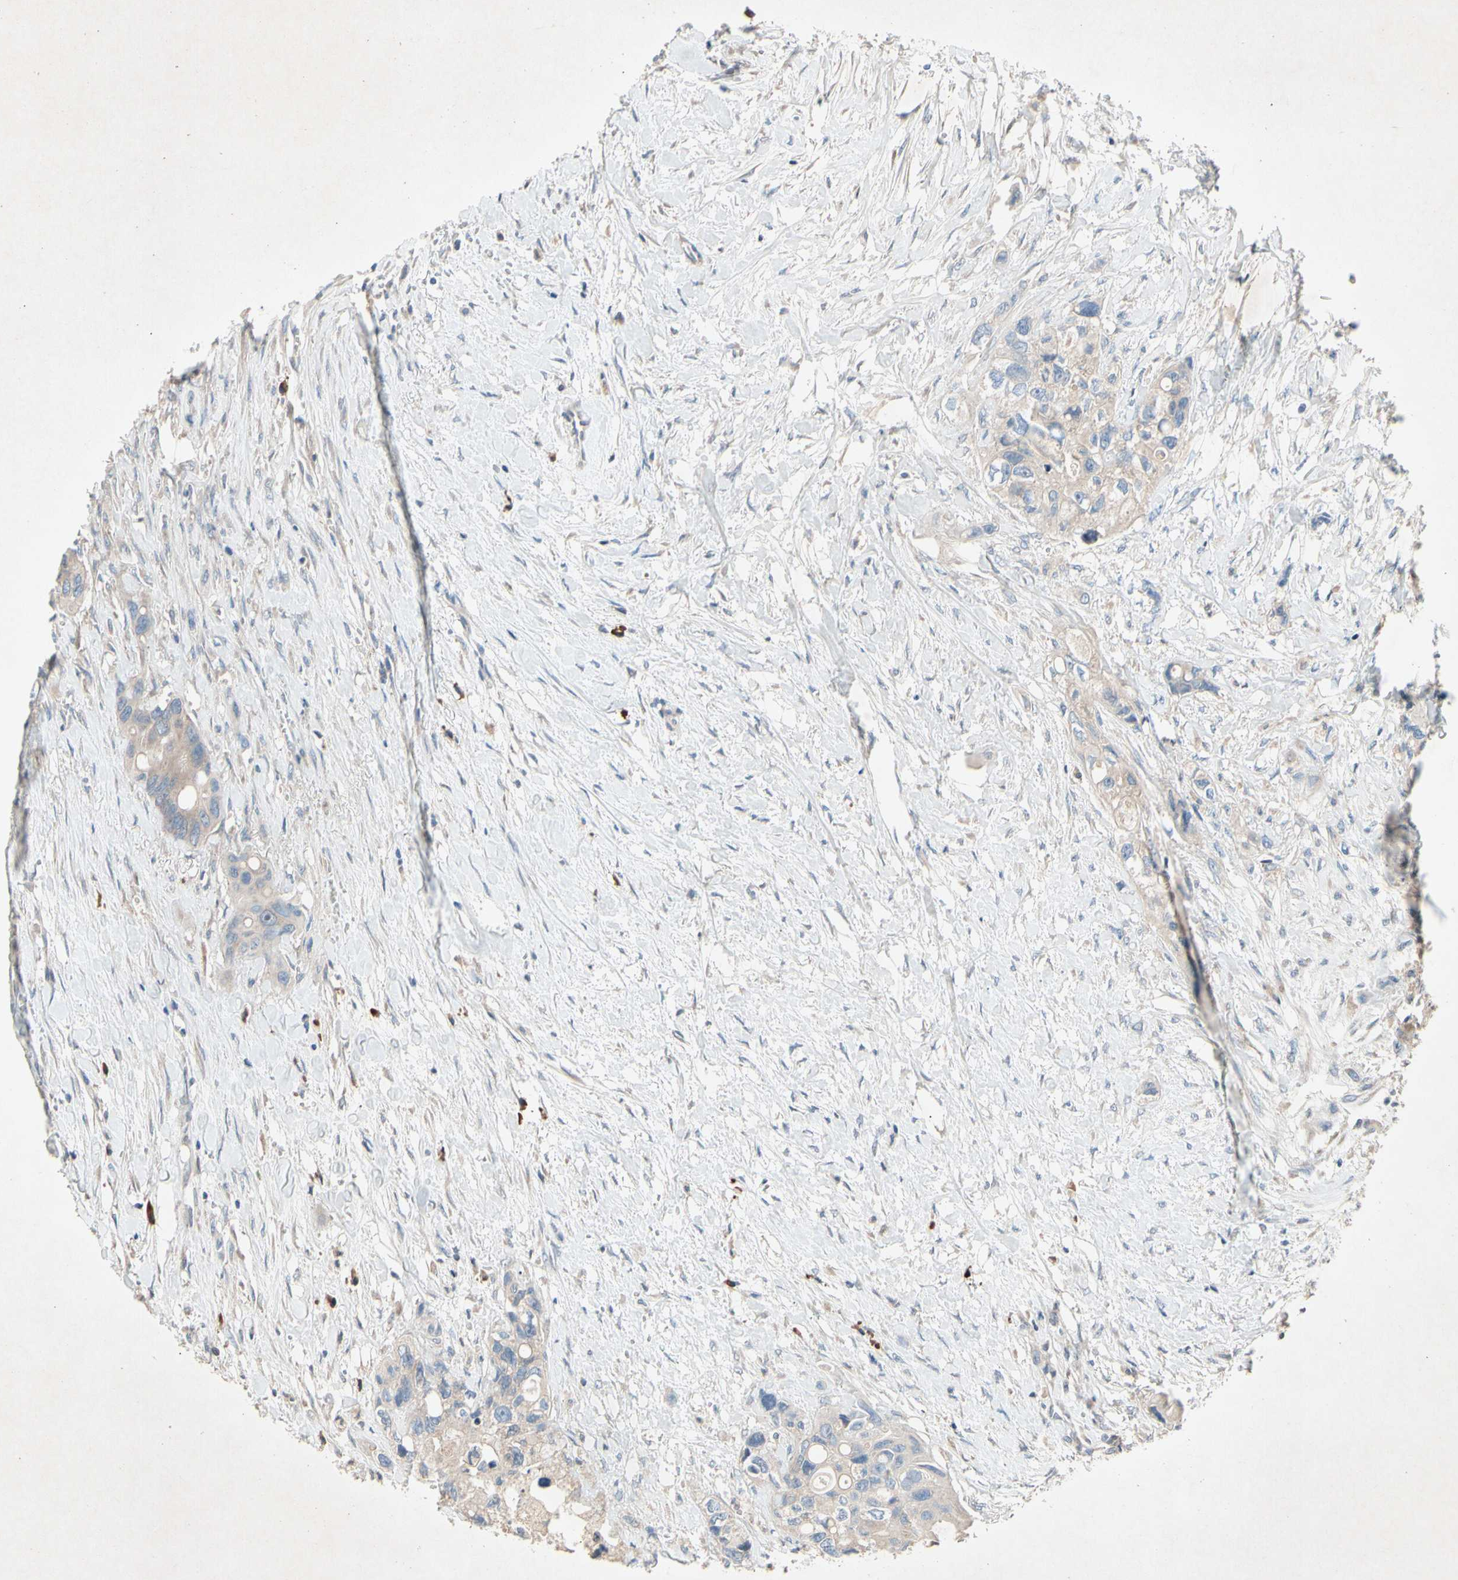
{"staining": {"intensity": "weak", "quantity": ">75%", "location": "cytoplasmic/membranous"}, "tissue": "colorectal cancer", "cell_type": "Tumor cells", "image_type": "cancer", "snomed": [{"axis": "morphology", "description": "Adenocarcinoma, NOS"}, {"axis": "topography", "description": "Colon"}], "caption": "An IHC image of tumor tissue is shown. Protein staining in brown highlights weak cytoplasmic/membranous positivity in colorectal cancer (adenocarcinoma) within tumor cells. Immunohistochemistry stains the protein in brown and the nuclei are stained blue.", "gene": "PRDX4", "patient": {"sex": "female", "age": 57}}